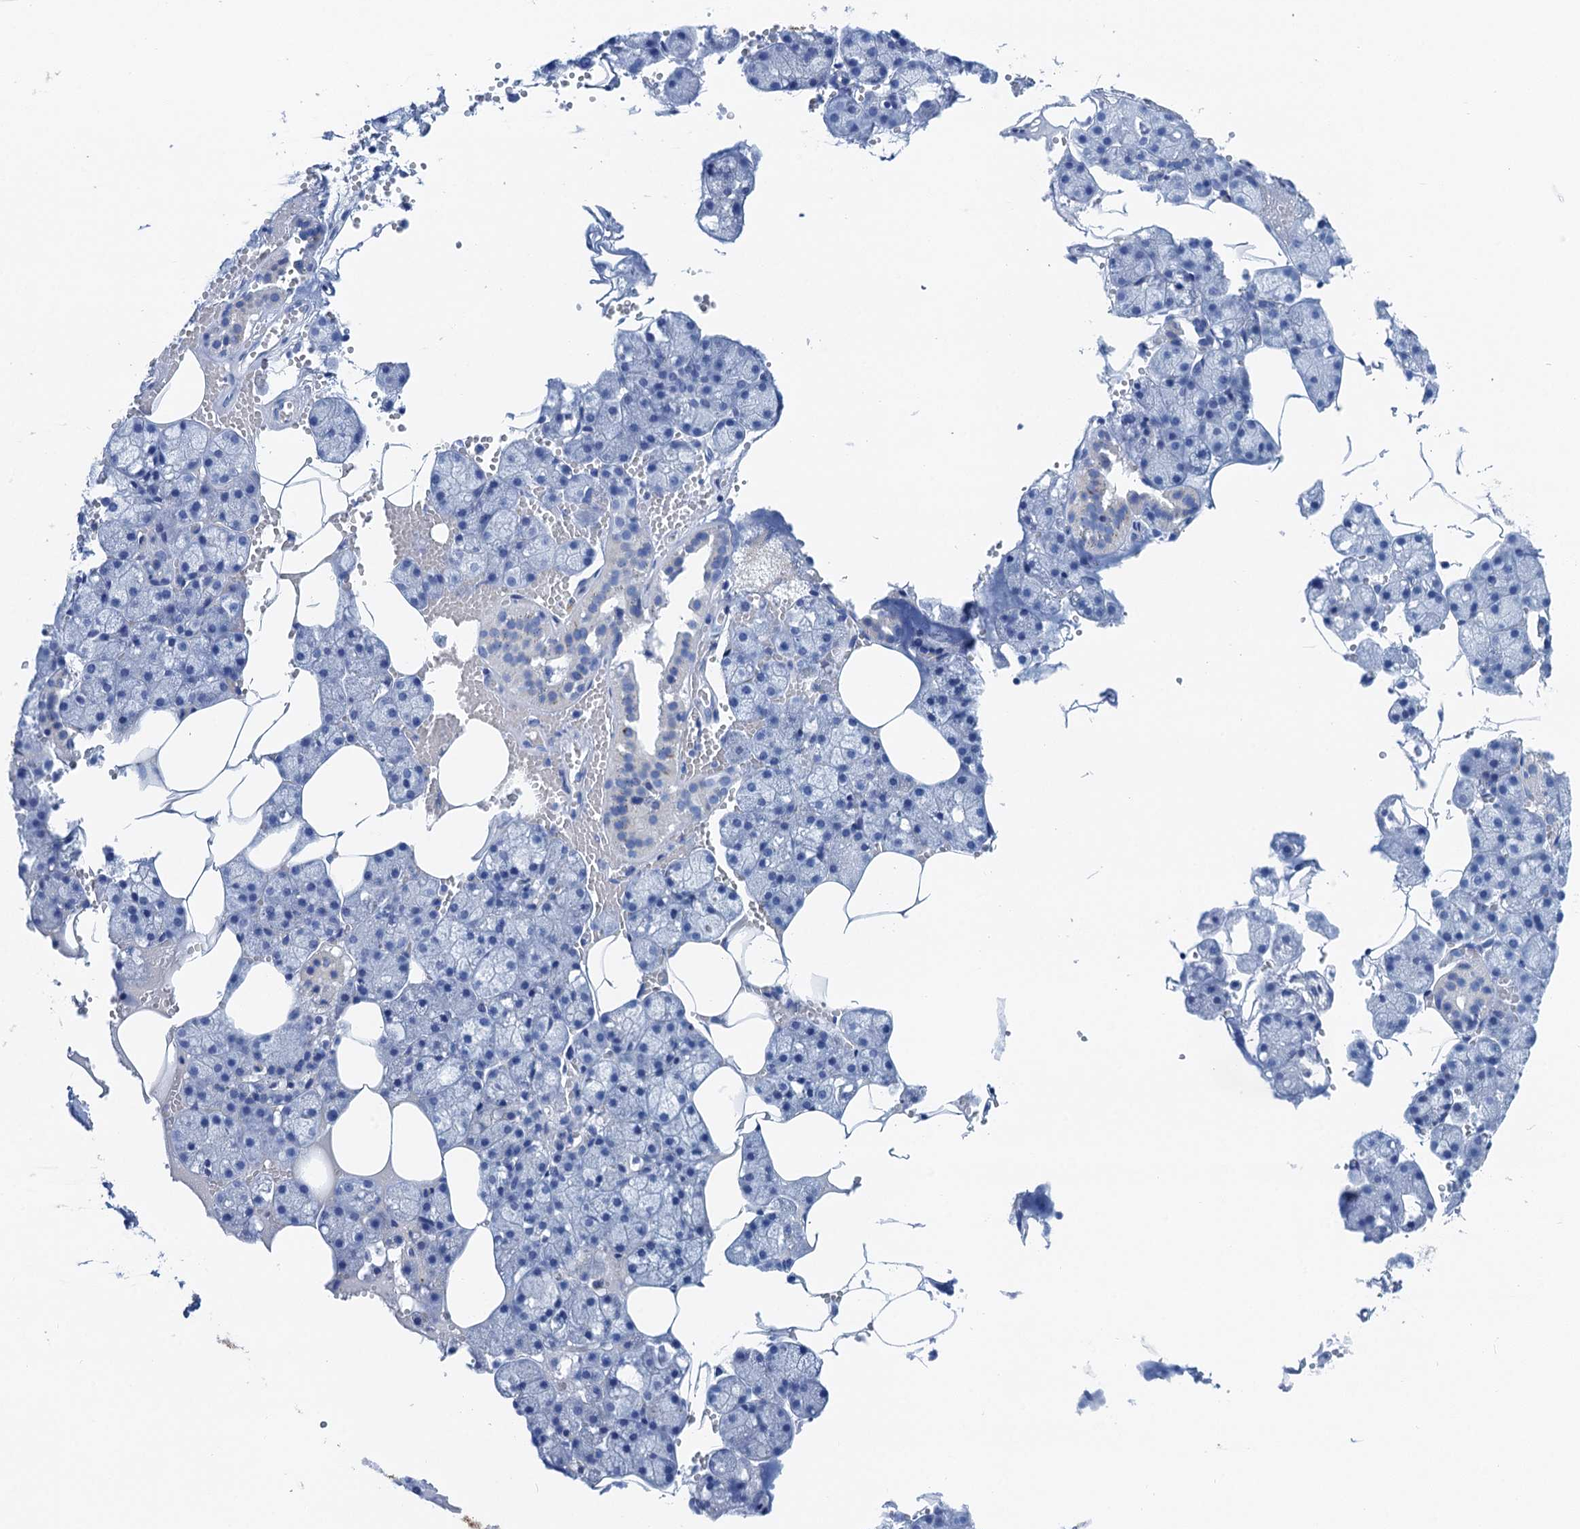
{"staining": {"intensity": "negative", "quantity": "none", "location": "none"}, "tissue": "salivary gland", "cell_type": "Glandular cells", "image_type": "normal", "snomed": [{"axis": "morphology", "description": "Normal tissue, NOS"}, {"axis": "topography", "description": "Salivary gland"}], "caption": "A high-resolution histopathology image shows immunohistochemistry staining of normal salivary gland, which displays no significant expression in glandular cells.", "gene": "NLRP10", "patient": {"sex": "male", "age": 62}}